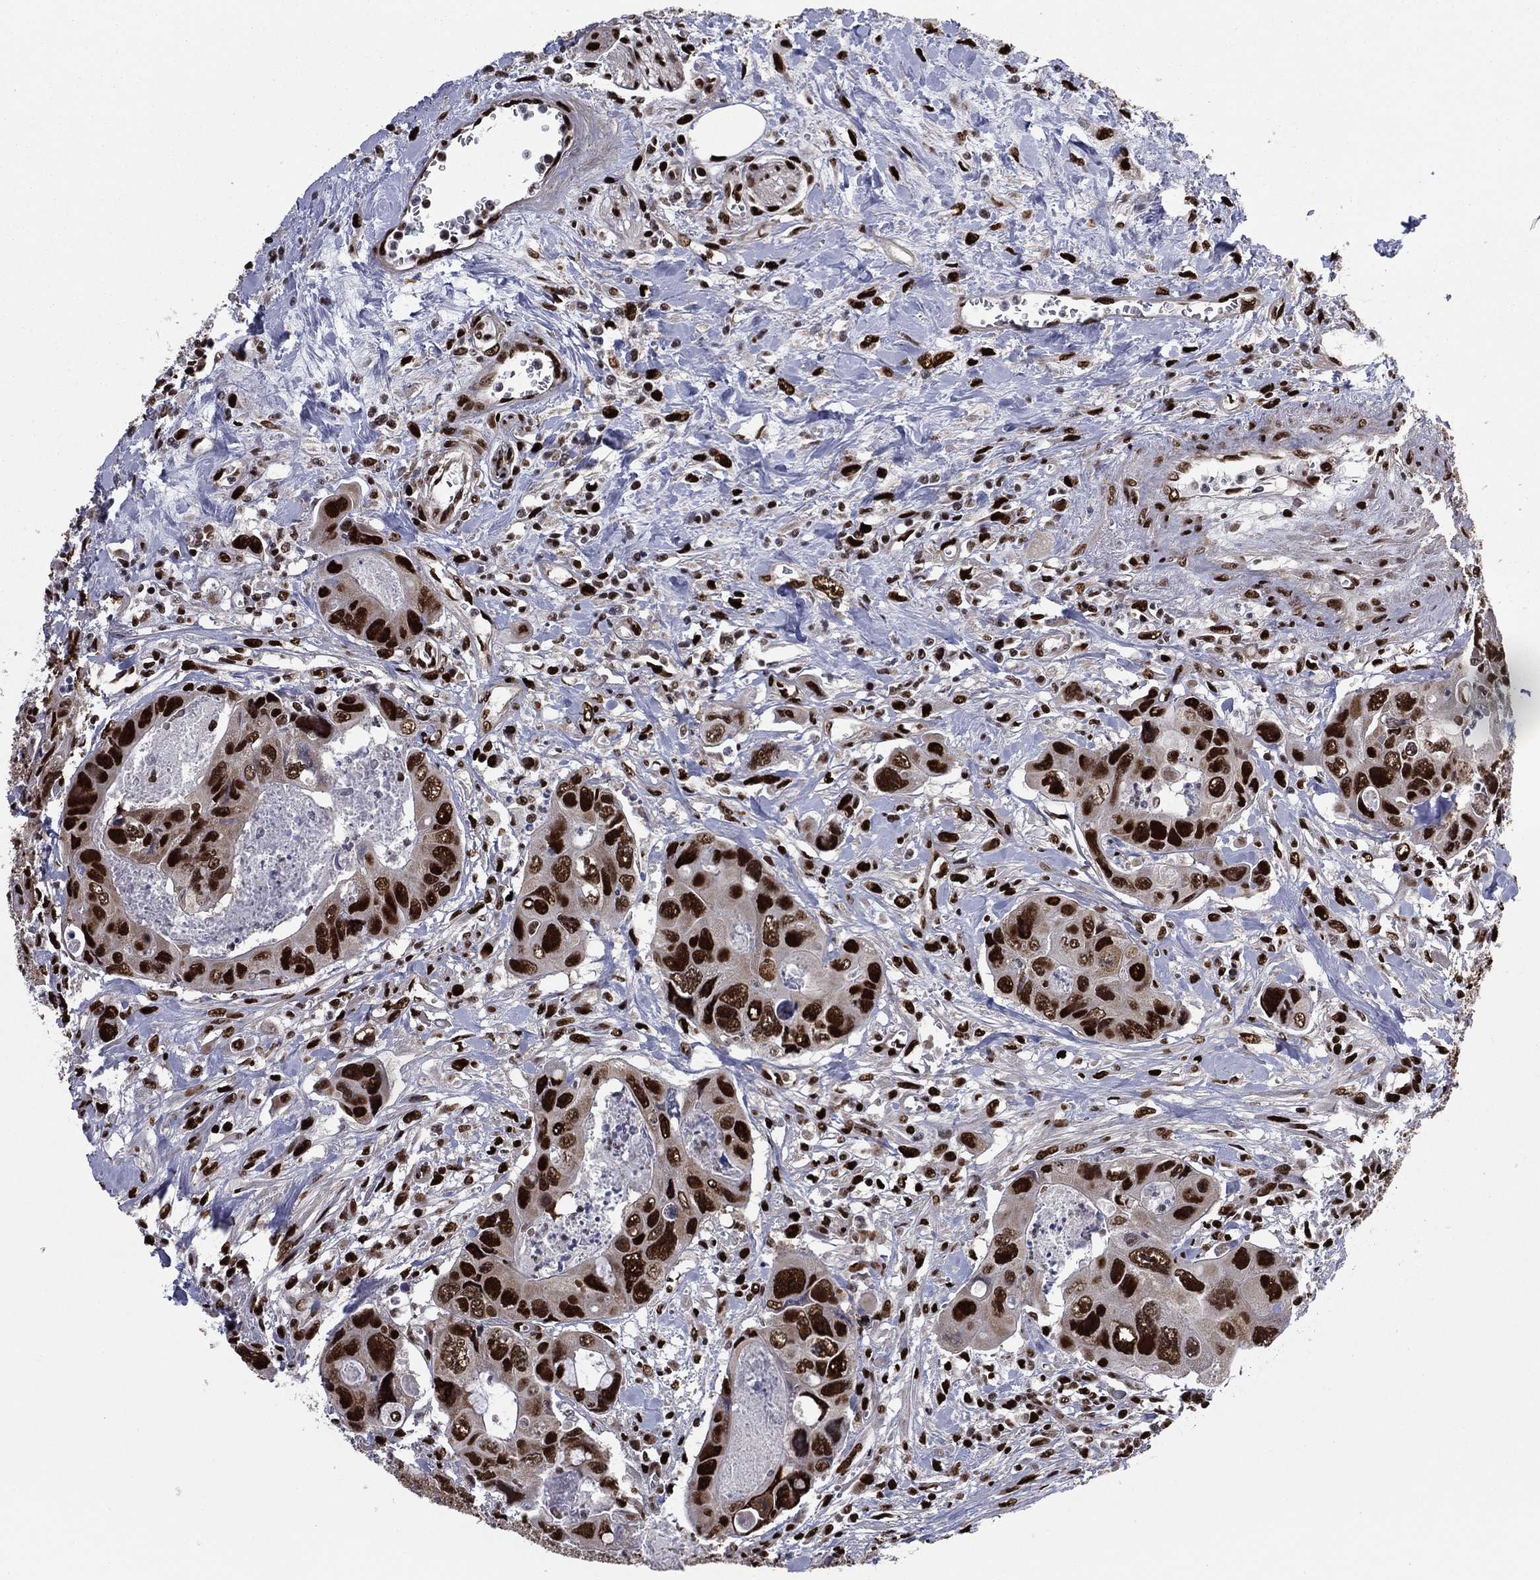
{"staining": {"intensity": "strong", "quantity": ">75%", "location": "nuclear"}, "tissue": "colorectal cancer", "cell_type": "Tumor cells", "image_type": "cancer", "snomed": [{"axis": "morphology", "description": "Adenocarcinoma, NOS"}, {"axis": "topography", "description": "Rectum"}], "caption": "Colorectal cancer (adenocarcinoma) tissue exhibits strong nuclear staining in approximately >75% of tumor cells", "gene": "TP53BP1", "patient": {"sex": "male", "age": 62}}